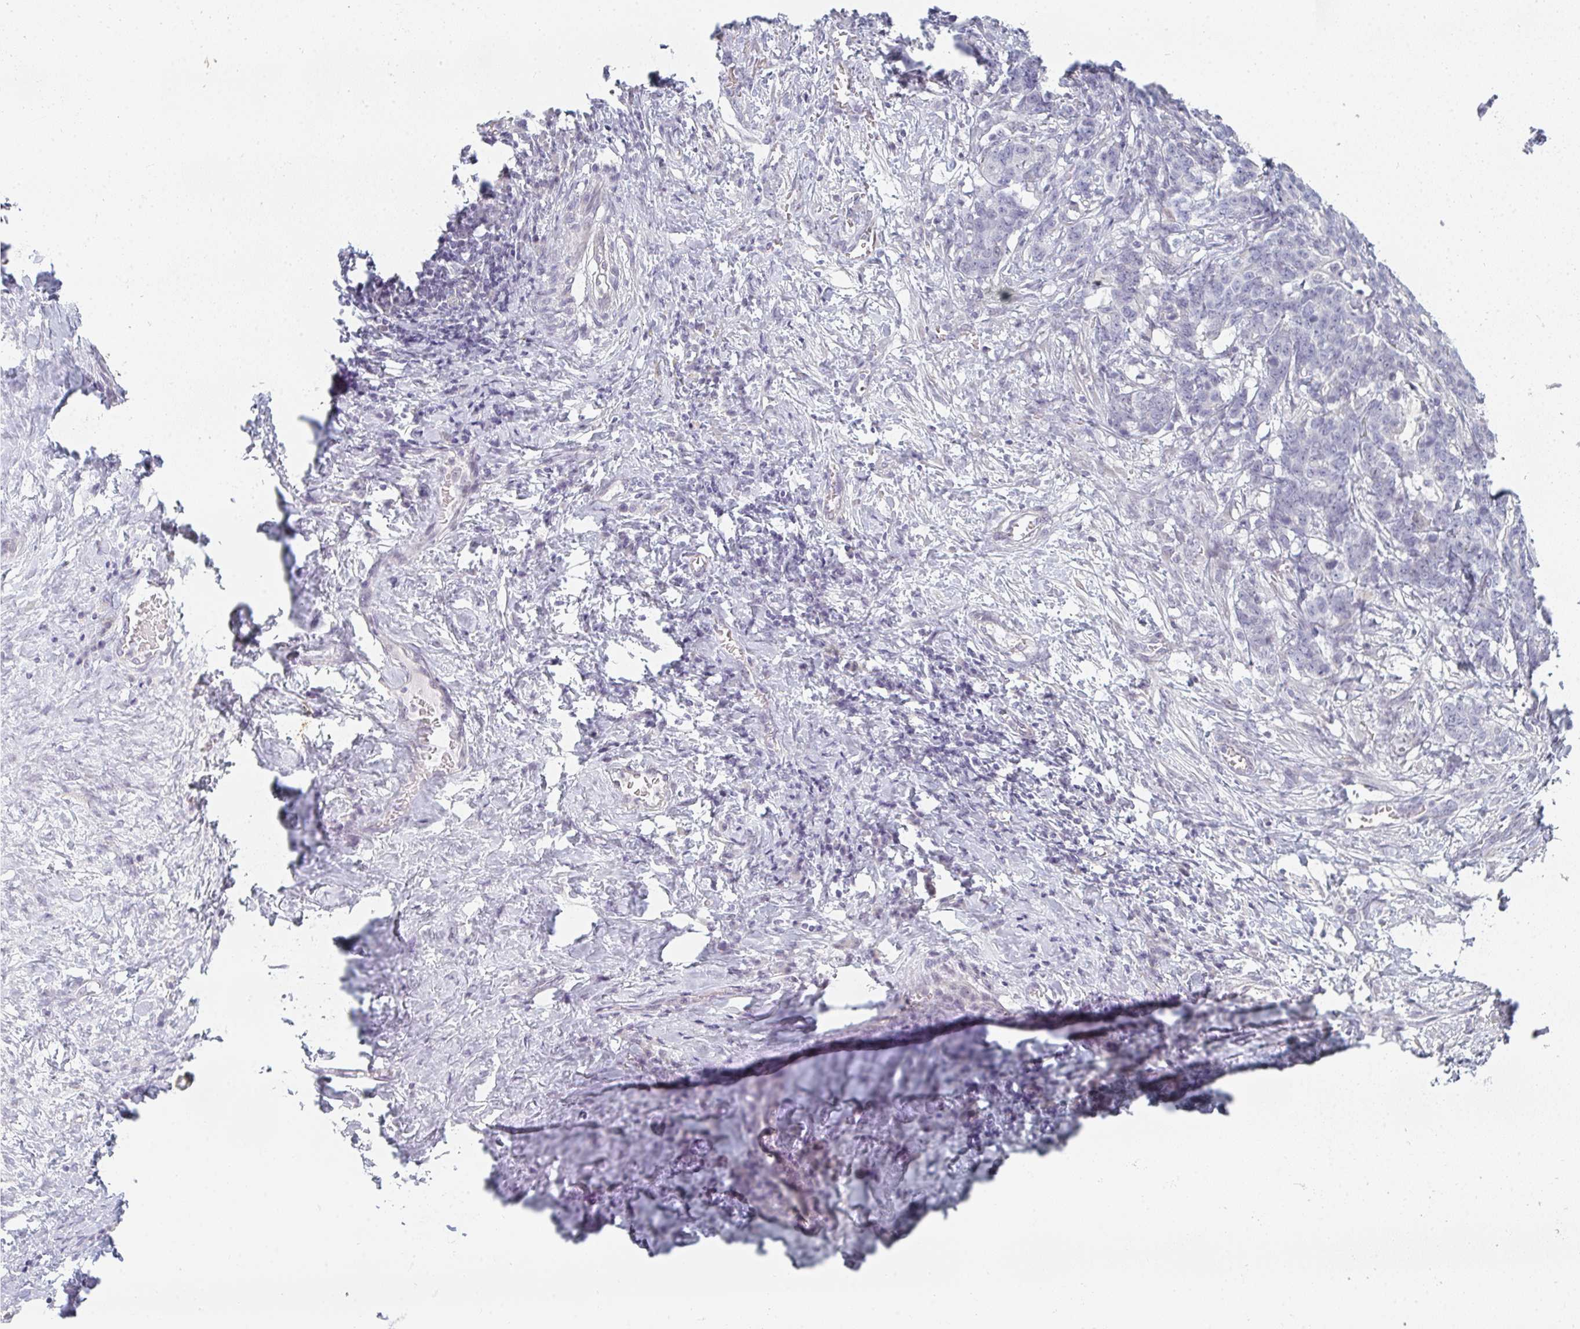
{"staining": {"intensity": "negative", "quantity": "none", "location": "none"}, "tissue": "stomach cancer", "cell_type": "Tumor cells", "image_type": "cancer", "snomed": [{"axis": "morphology", "description": "Normal tissue, NOS"}, {"axis": "morphology", "description": "Adenocarcinoma, NOS"}, {"axis": "topography", "description": "Stomach"}], "caption": "Adenocarcinoma (stomach) was stained to show a protein in brown. There is no significant staining in tumor cells.", "gene": "RBBP6", "patient": {"sex": "female", "age": 64}}